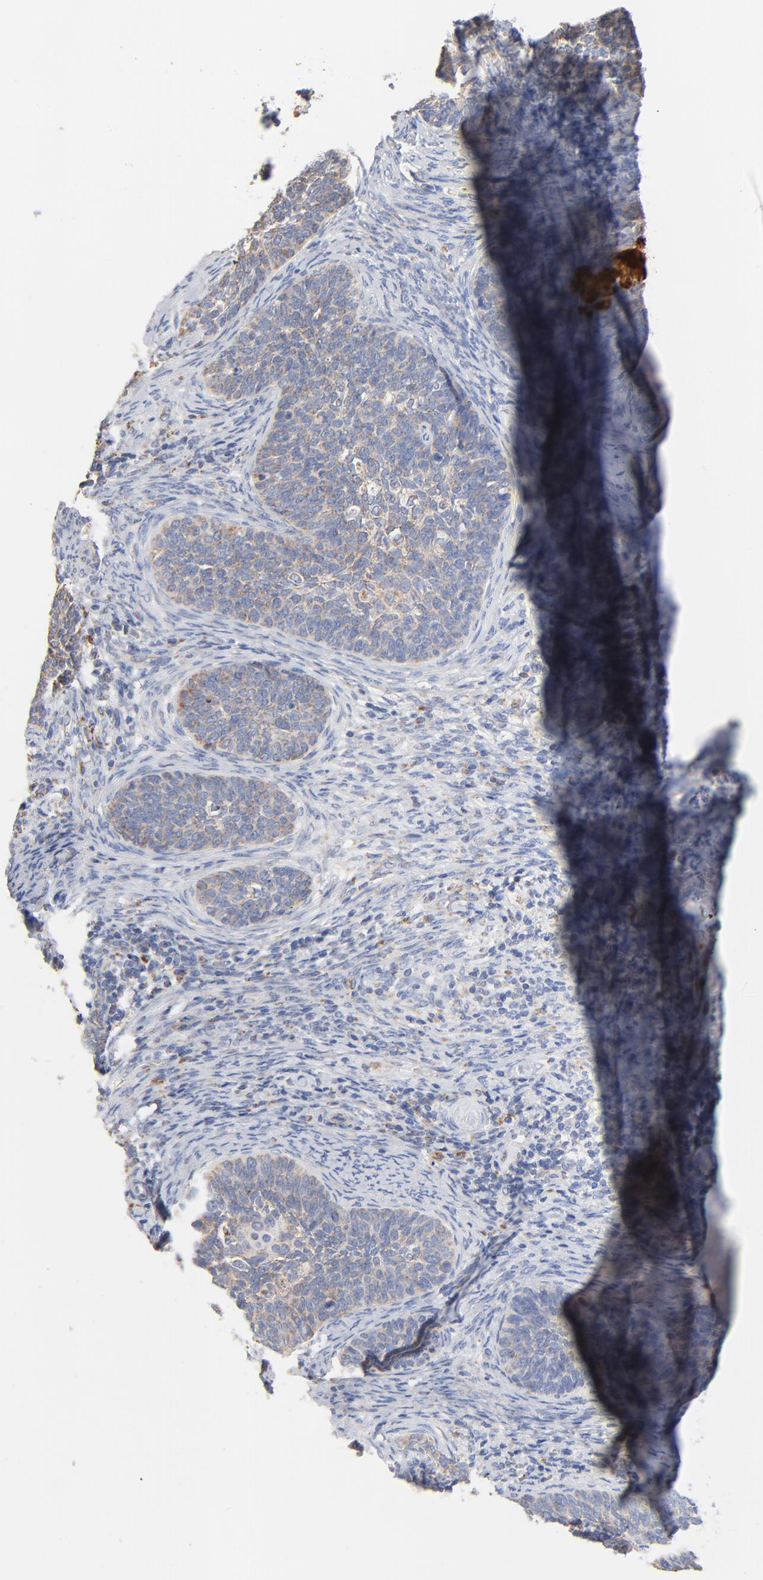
{"staining": {"intensity": "weak", "quantity": ">75%", "location": "cytoplasmic/membranous"}, "tissue": "cervical cancer", "cell_type": "Tumor cells", "image_type": "cancer", "snomed": [{"axis": "morphology", "description": "Squamous cell carcinoma, NOS"}, {"axis": "topography", "description": "Cervix"}], "caption": "High-power microscopy captured an immunohistochemistry histopathology image of cervical cancer, revealing weak cytoplasmic/membranous expression in approximately >75% of tumor cells.", "gene": "UQCRC1", "patient": {"sex": "female", "age": 33}}